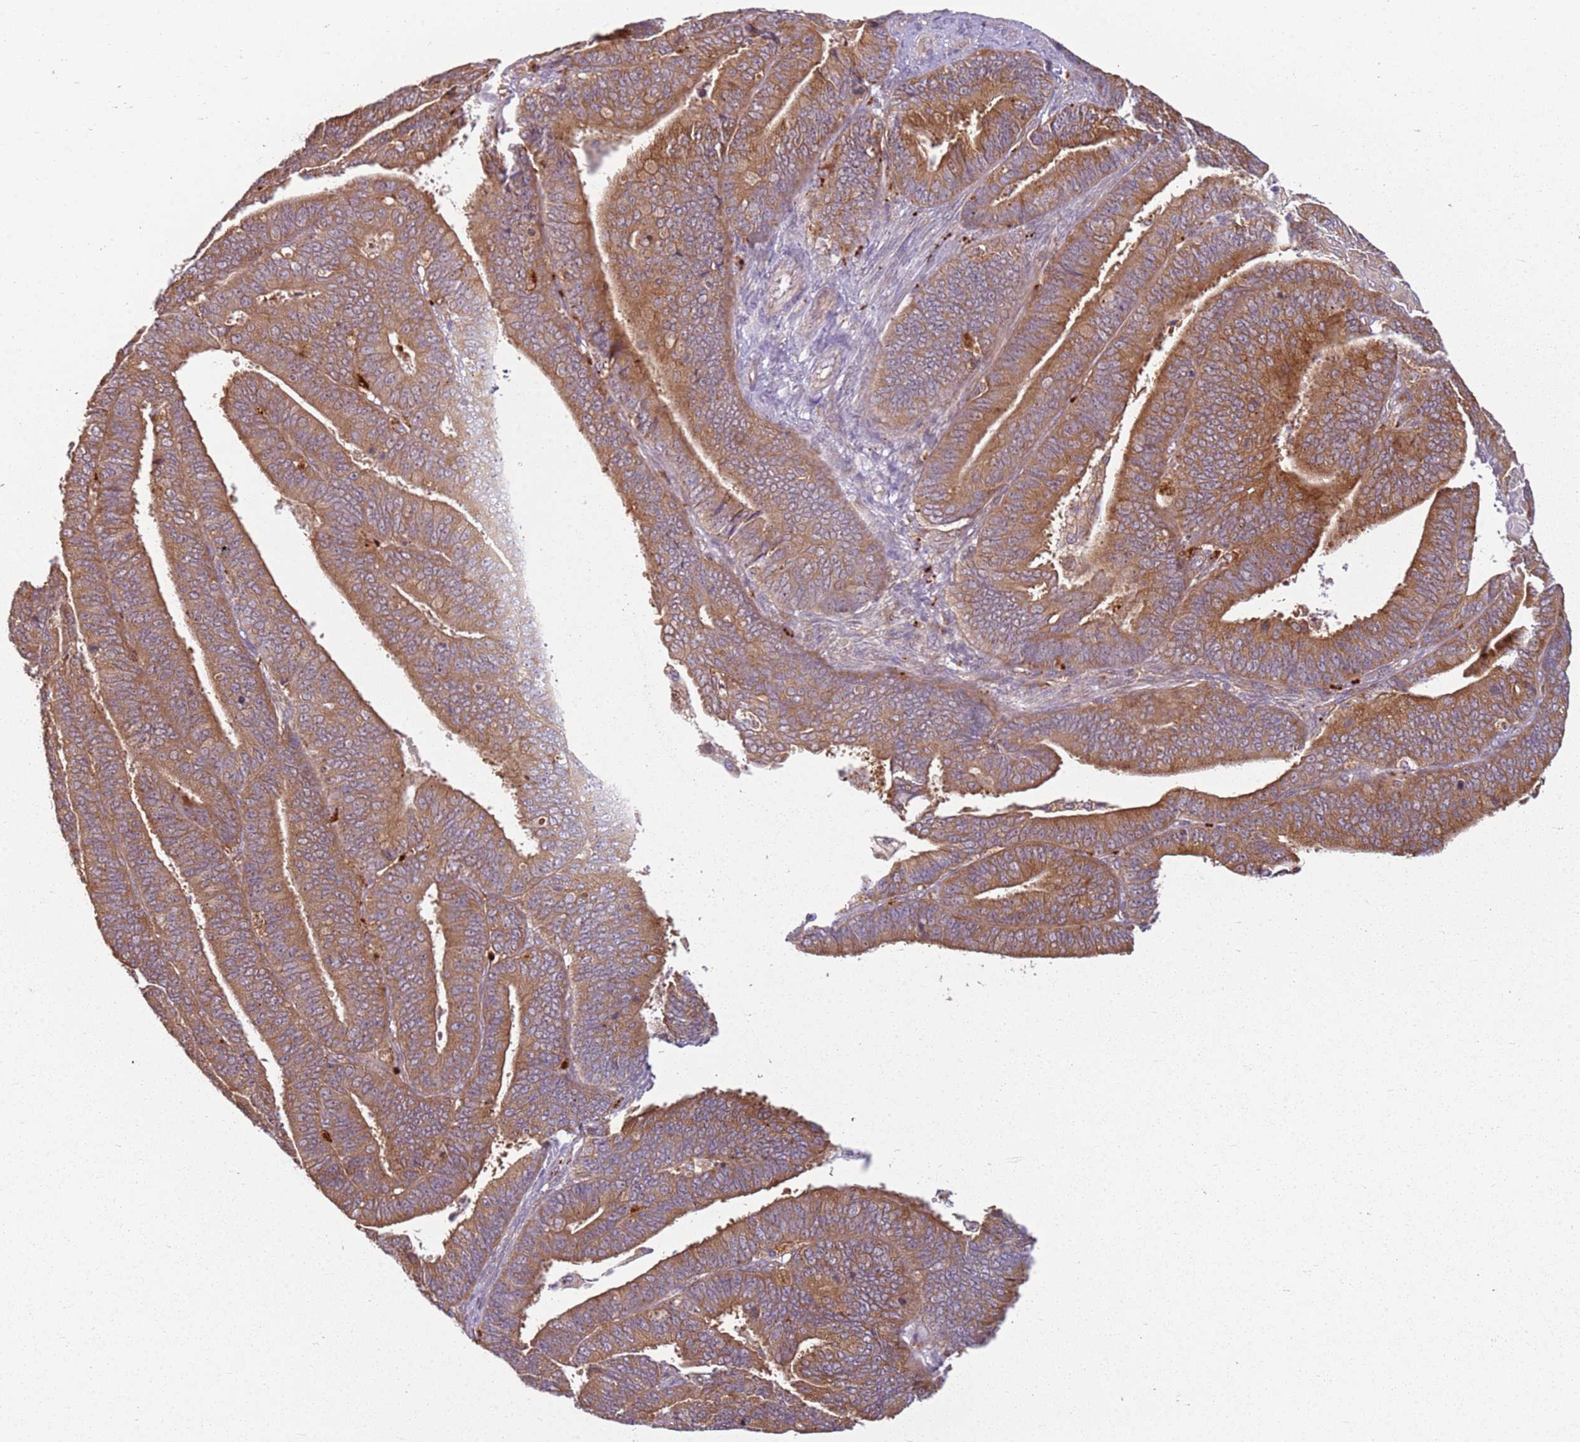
{"staining": {"intensity": "moderate", "quantity": ">75%", "location": "cytoplasmic/membranous"}, "tissue": "endometrial cancer", "cell_type": "Tumor cells", "image_type": "cancer", "snomed": [{"axis": "morphology", "description": "Adenocarcinoma, NOS"}, {"axis": "topography", "description": "Endometrium"}], "caption": "Adenocarcinoma (endometrial) stained for a protein demonstrates moderate cytoplasmic/membranous positivity in tumor cells.", "gene": "RPS28", "patient": {"sex": "female", "age": 73}}